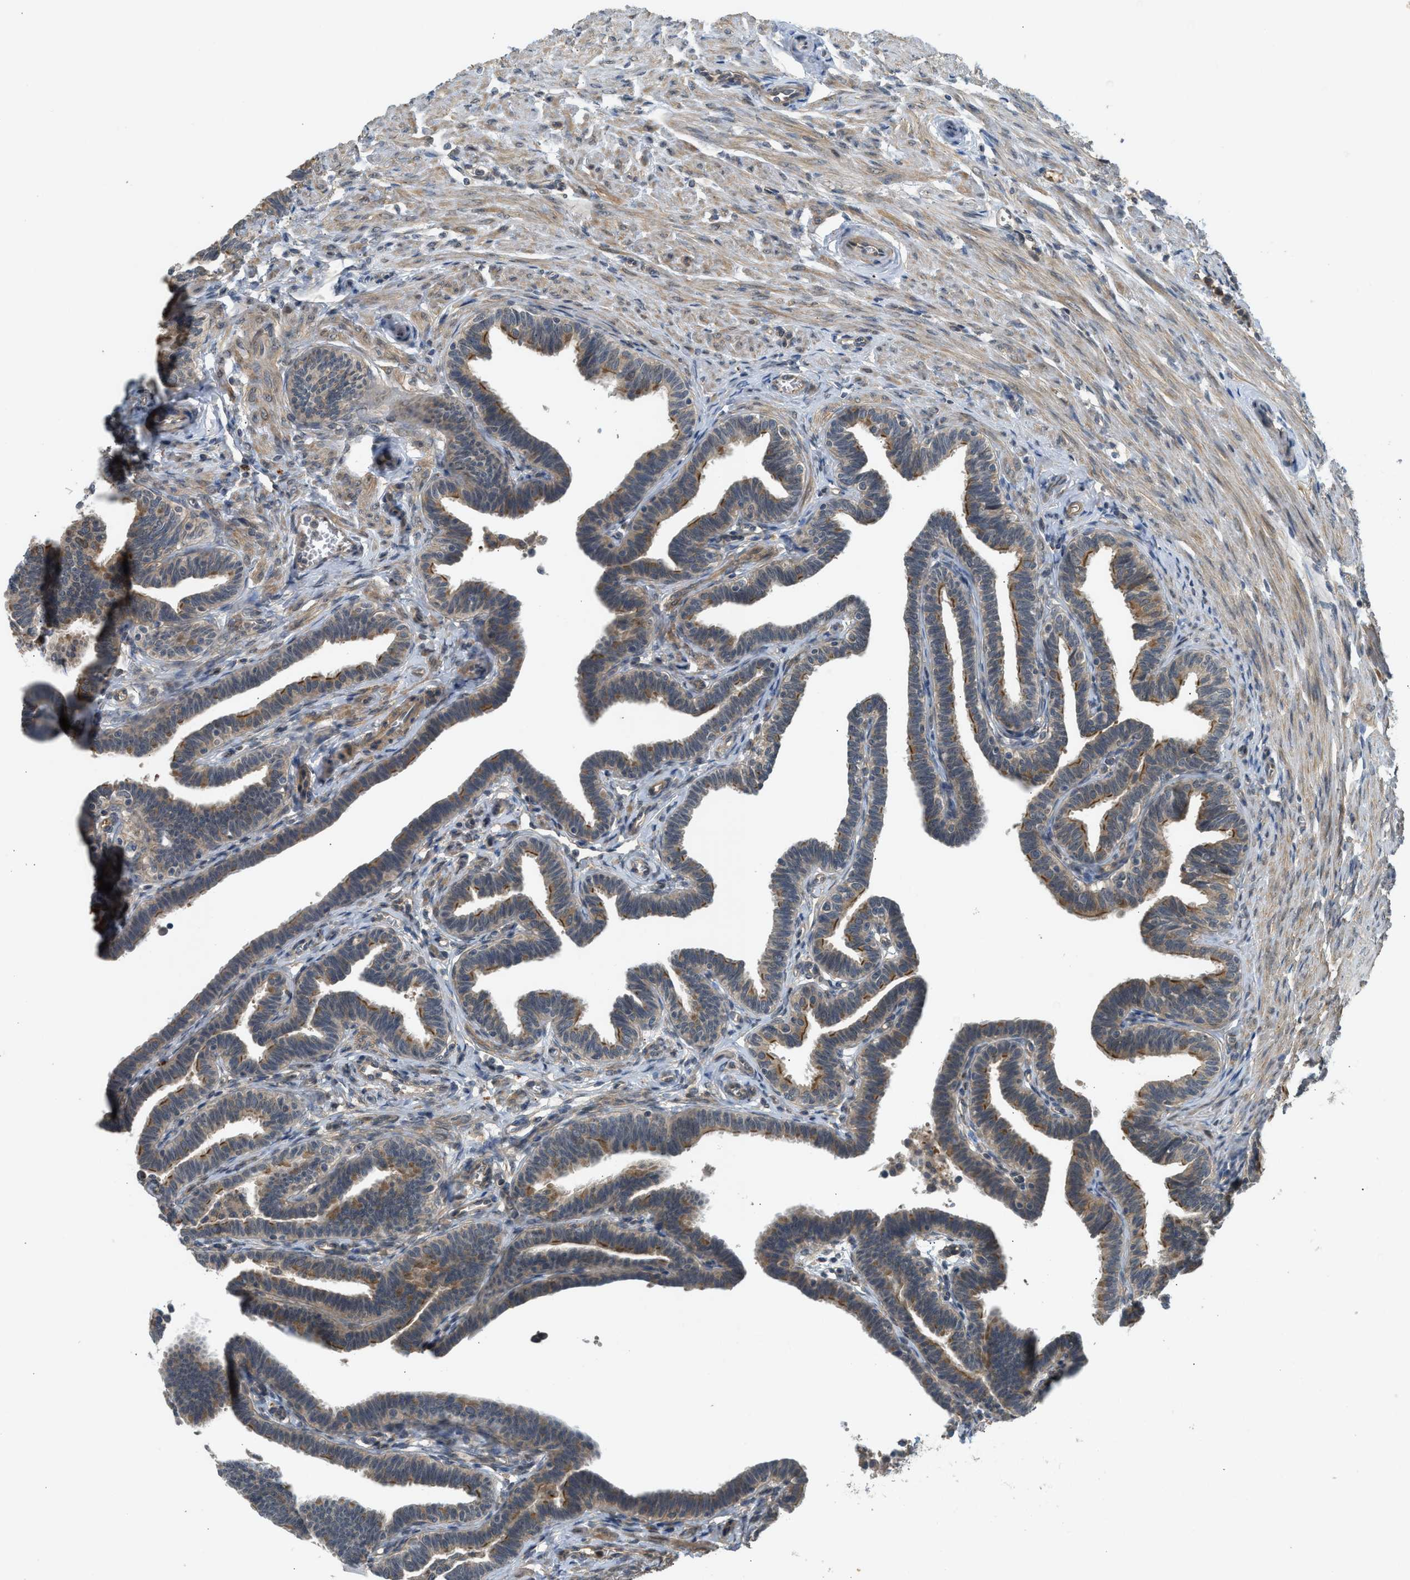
{"staining": {"intensity": "moderate", "quantity": "<25%", "location": "cytoplasmic/membranous"}, "tissue": "fallopian tube", "cell_type": "Glandular cells", "image_type": "normal", "snomed": [{"axis": "morphology", "description": "Normal tissue, NOS"}, {"axis": "topography", "description": "Fallopian tube"}, {"axis": "topography", "description": "Ovary"}], "caption": "Fallopian tube stained with IHC demonstrates moderate cytoplasmic/membranous expression in approximately <25% of glandular cells.", "gene": "ADCY8", "patient": {"sex": "female", "age": 23}}